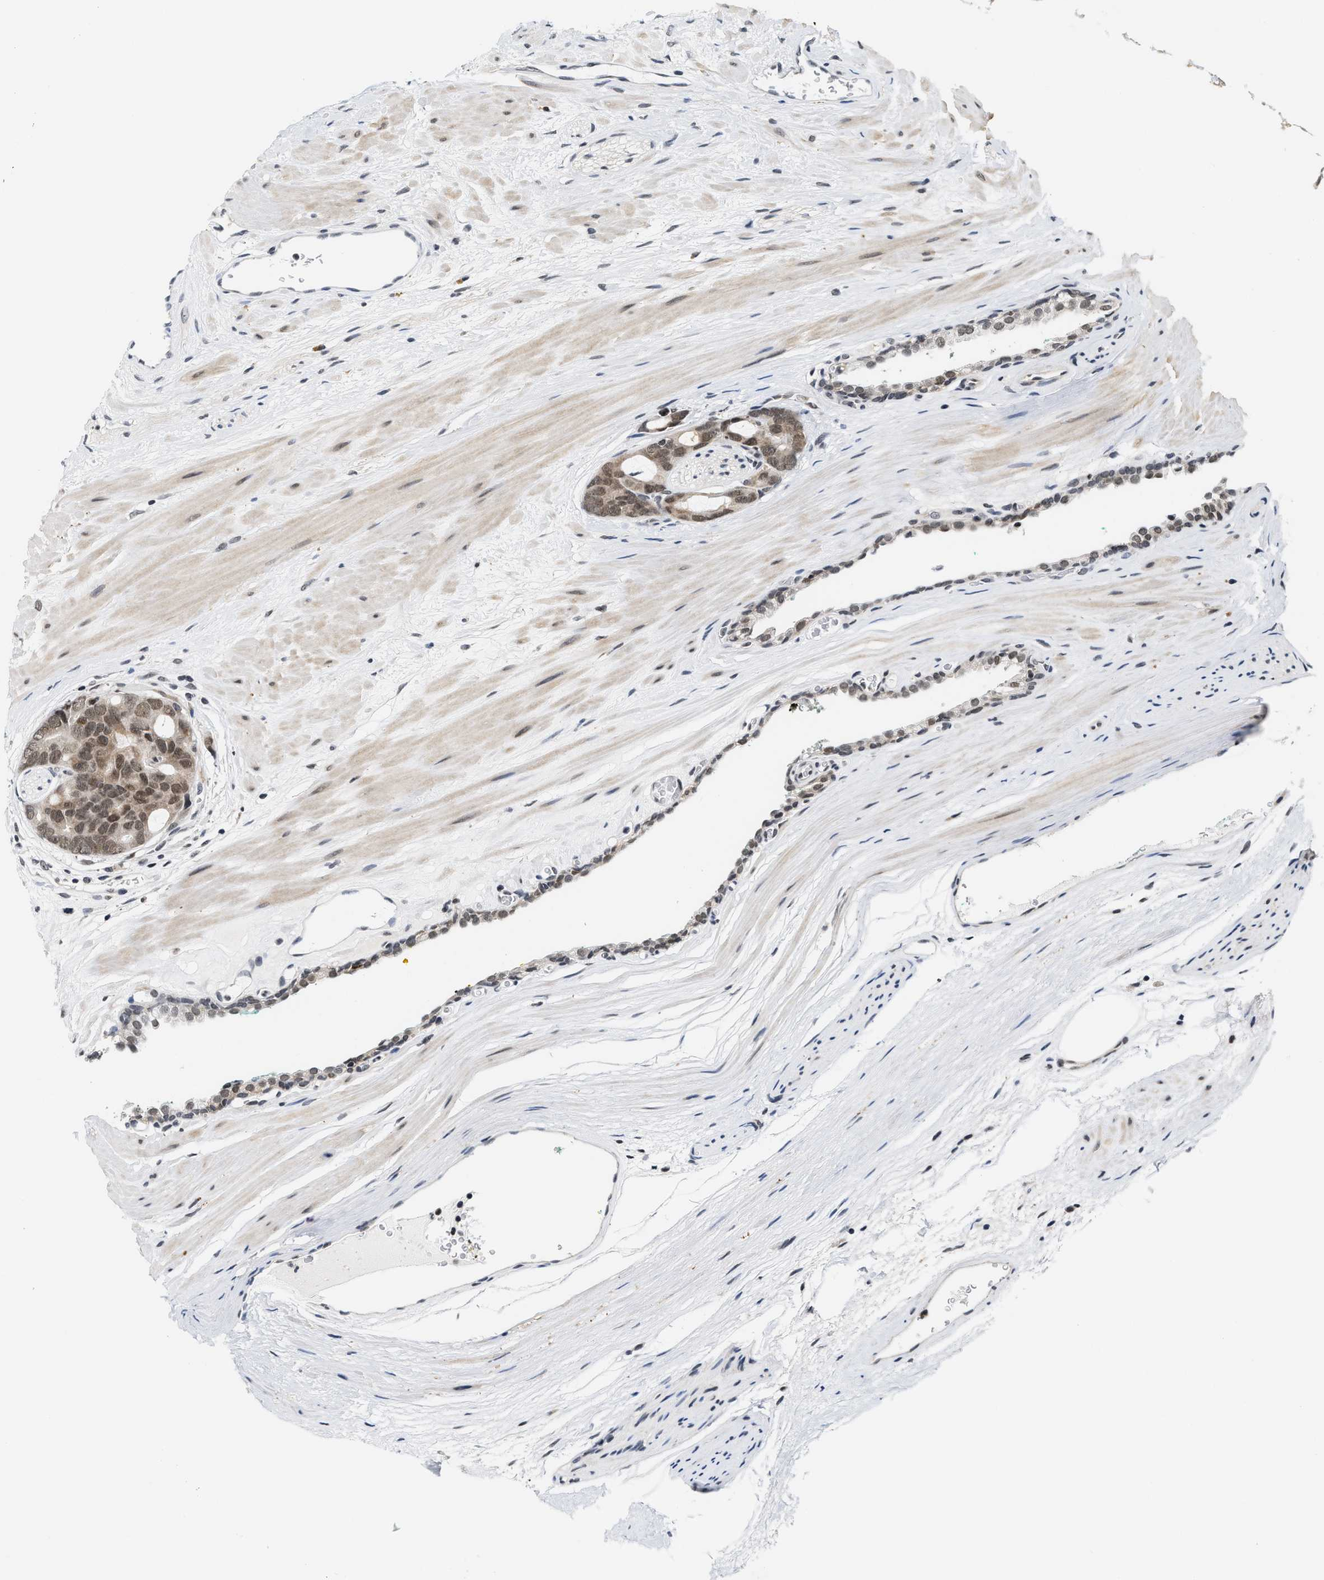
{"staining": {"intensity": "moderate", "quantity": ">75%", "location": "nuclear"}, "tissue": "prostate cancer", "cell_type": "Tumor cells", "image_type": "cancer", "snomed": [{"axis": "morphology", "description": "Adenocarcinoma, Medium grade"}, {"axis": "topography", "description": "Prostate"}], "caption": "Moderate nuclear positivity is identified in about >75% of tumor cells in prostate cancer. (brown staining indicates protein expression, while blue staining denotes nuclei).", "gene": "ANKRD6", "patient": {"sex": "male", "age": 53}}